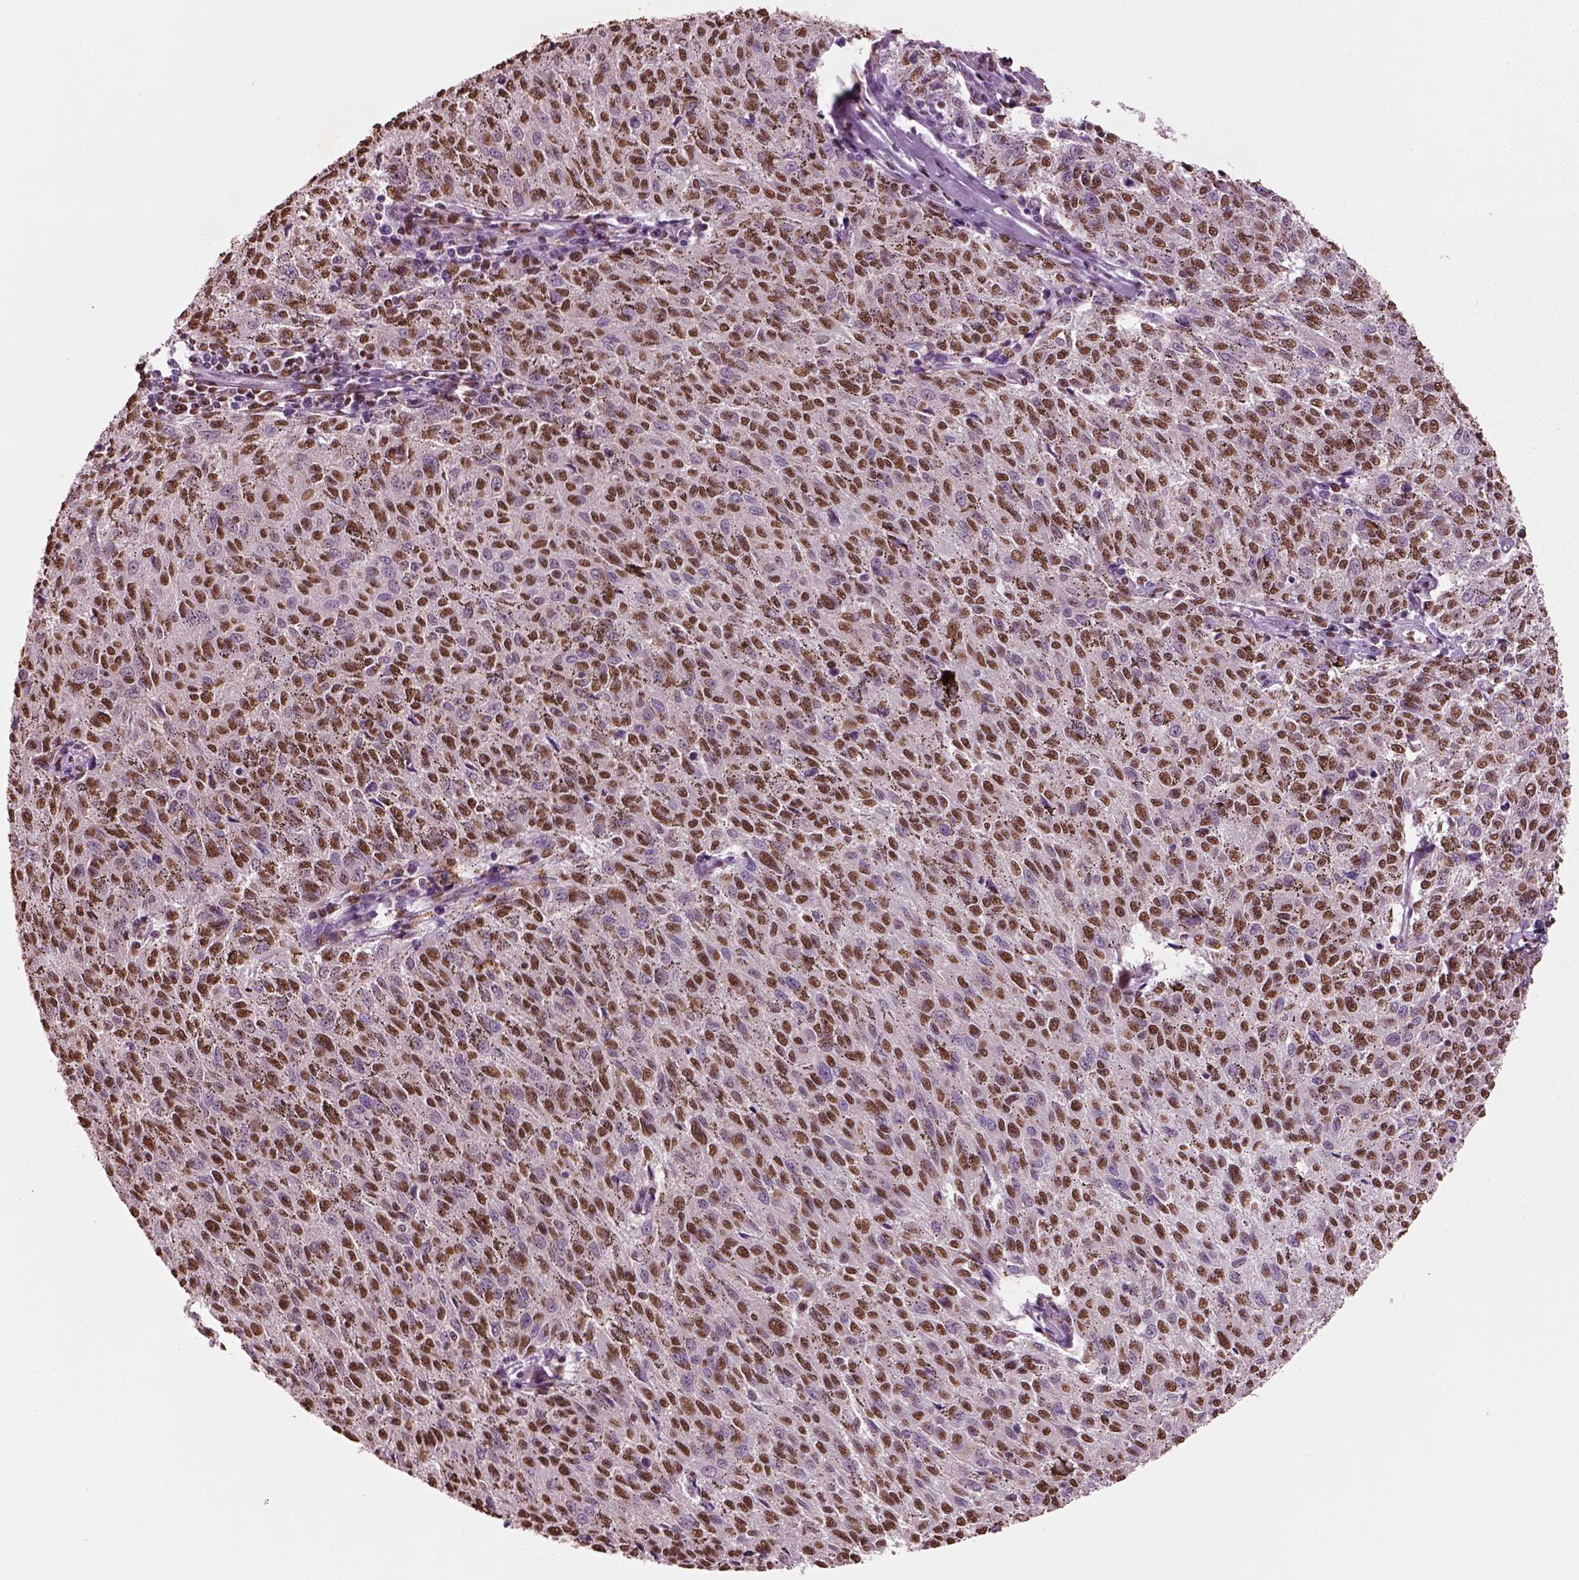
{"staining": {"intensity": "moderate", "quantity": "25%-75%", "location": "nuclear"}, "tissue": "melanoma", "cell_type": "Tumor cells", "image_type": "cancer", "snomed": [{"axis": "morphology", "description": "Malignant melanoma, NOS"}, {"axis": "topography", "description": "Skin"}], "caption": "Tumor cells exhibit moderate nuclear positivity in approximately 25%-75% of cells in melanoma.", "gene": "DDX3X", "patient": {"sex": "female", "age": 72}}